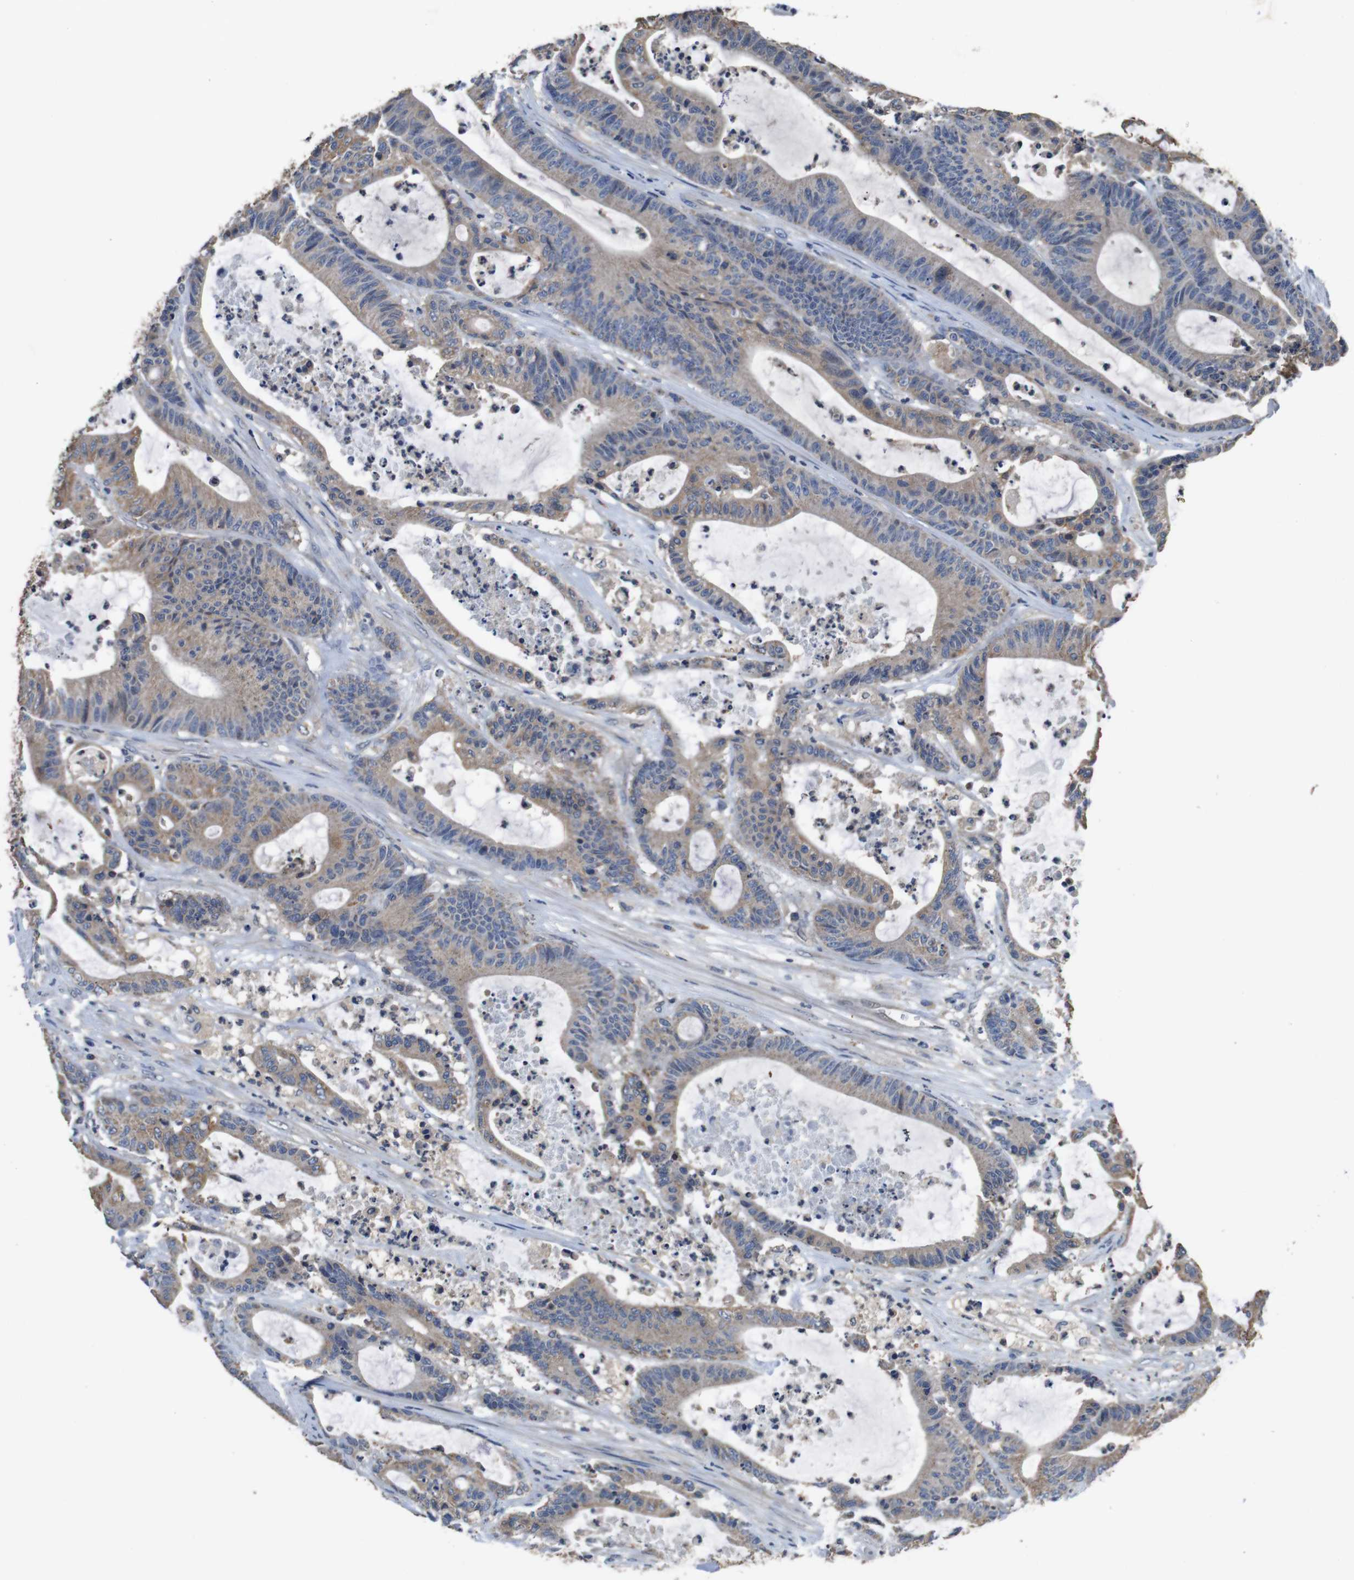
{"staining": {"intensity": "weak", "quantity": ">75%", "location": "cytoplasmic/membranous"}, "tissue": "colorectal cancer", "cell_type": "Tumor cells", "image_type": "cancer", "snomed": [{"axis": "morphology", "description": "Adenocarcinoma, NOS"}, {"axis": "topography", "description": "Colon"}], "caption": "A photomicrograph of human adenocarcinoma (colorectal) stained for a protein shows weak cytoplasmic/membranous brown staining in tumor cells. The protein of interest is shown in brown color, while the nuclei are stained blue.", "gene": "GLIPR1", "patient": {"sex": "female", "age": 84}}